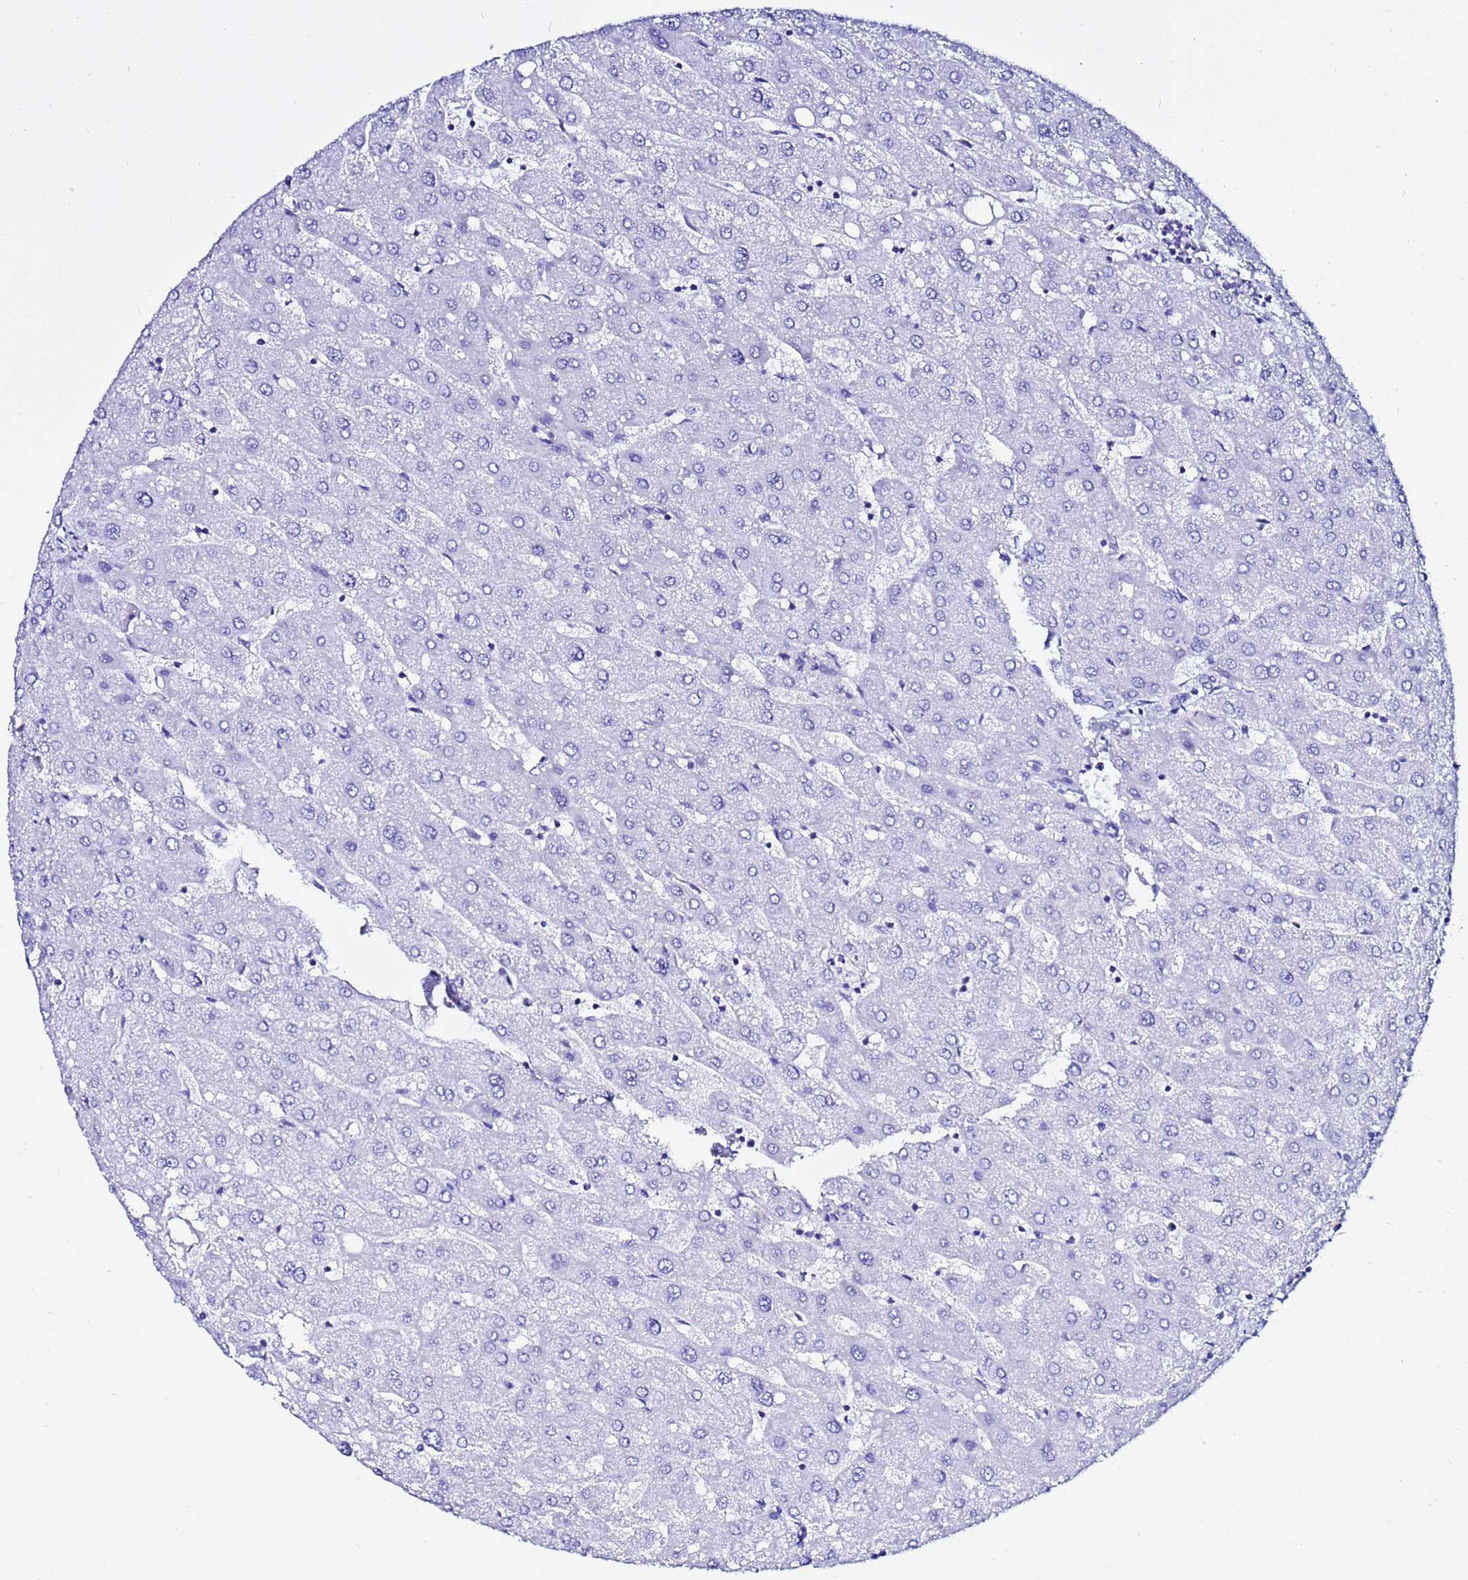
{"staining": {"intensity": "negative", "quantity": "none", "location": "none"}, "tissue": "liver", "cell_type": "Hepatocytes", "image_type": "normal", "snomed": [{"axis": "morphology", "description": "Normal tissue, NOS"}, {"axis": "topography", "description": "Liver"}], "caption": "Hepatocytes show no significant protein positivity in unremarkable liver.", "gene": "LENG1", "patient": {"sex": "male", "age": 67}}